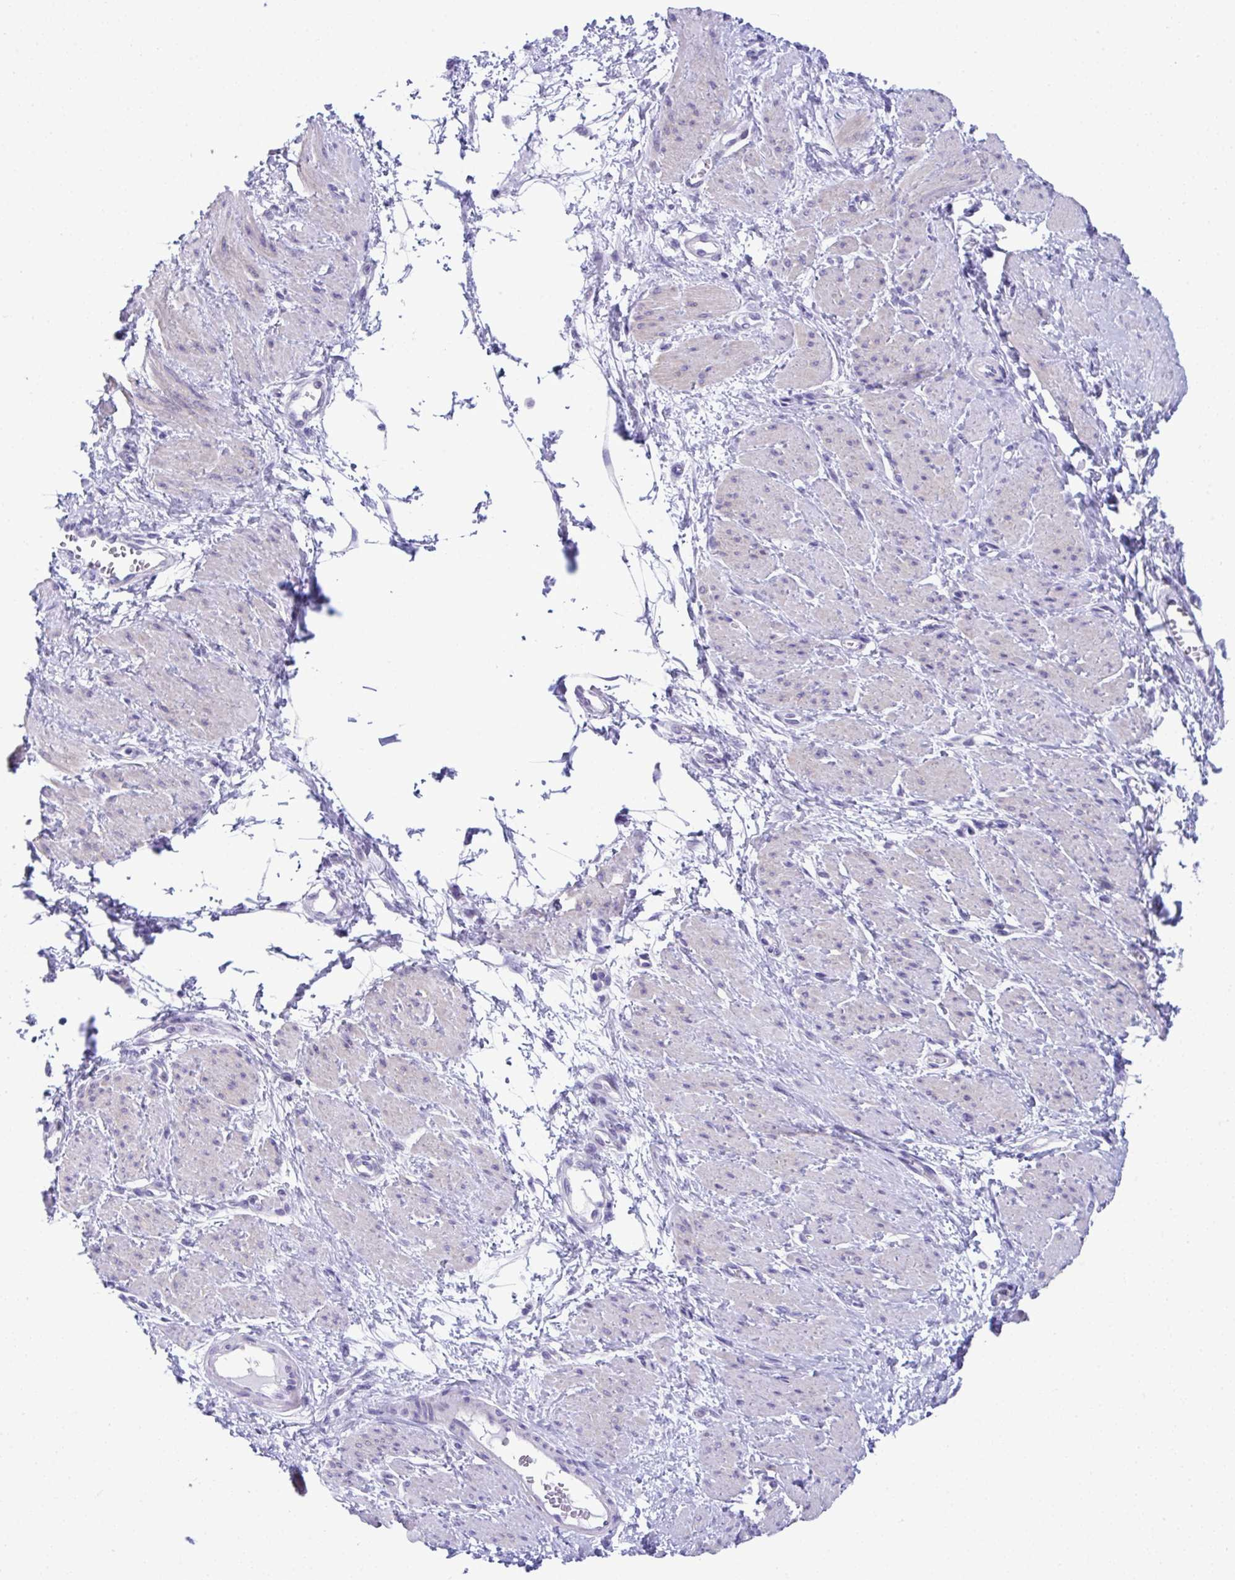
{"staining": {"intensity": "negative", "quantity": "none", "location": "none"}, "tissue": "smooth muscle", "cell_type": "Smooth muscle cells", "image_type": "normal", "snomed": [{"axis": "morphology", "description": "Normal tissue, NOS"}, {"axis": "topography", "description": "Smooth muscle"}, {"axis": "topography", "description": "Uterus"}], "caption": "An IHC micrograph of benign smooth muscle is shown. There is no staining in smooth muscle cells of smooth muscle.", "gene": "ISL1", "patient": {"sex": "female", "age": 39}}